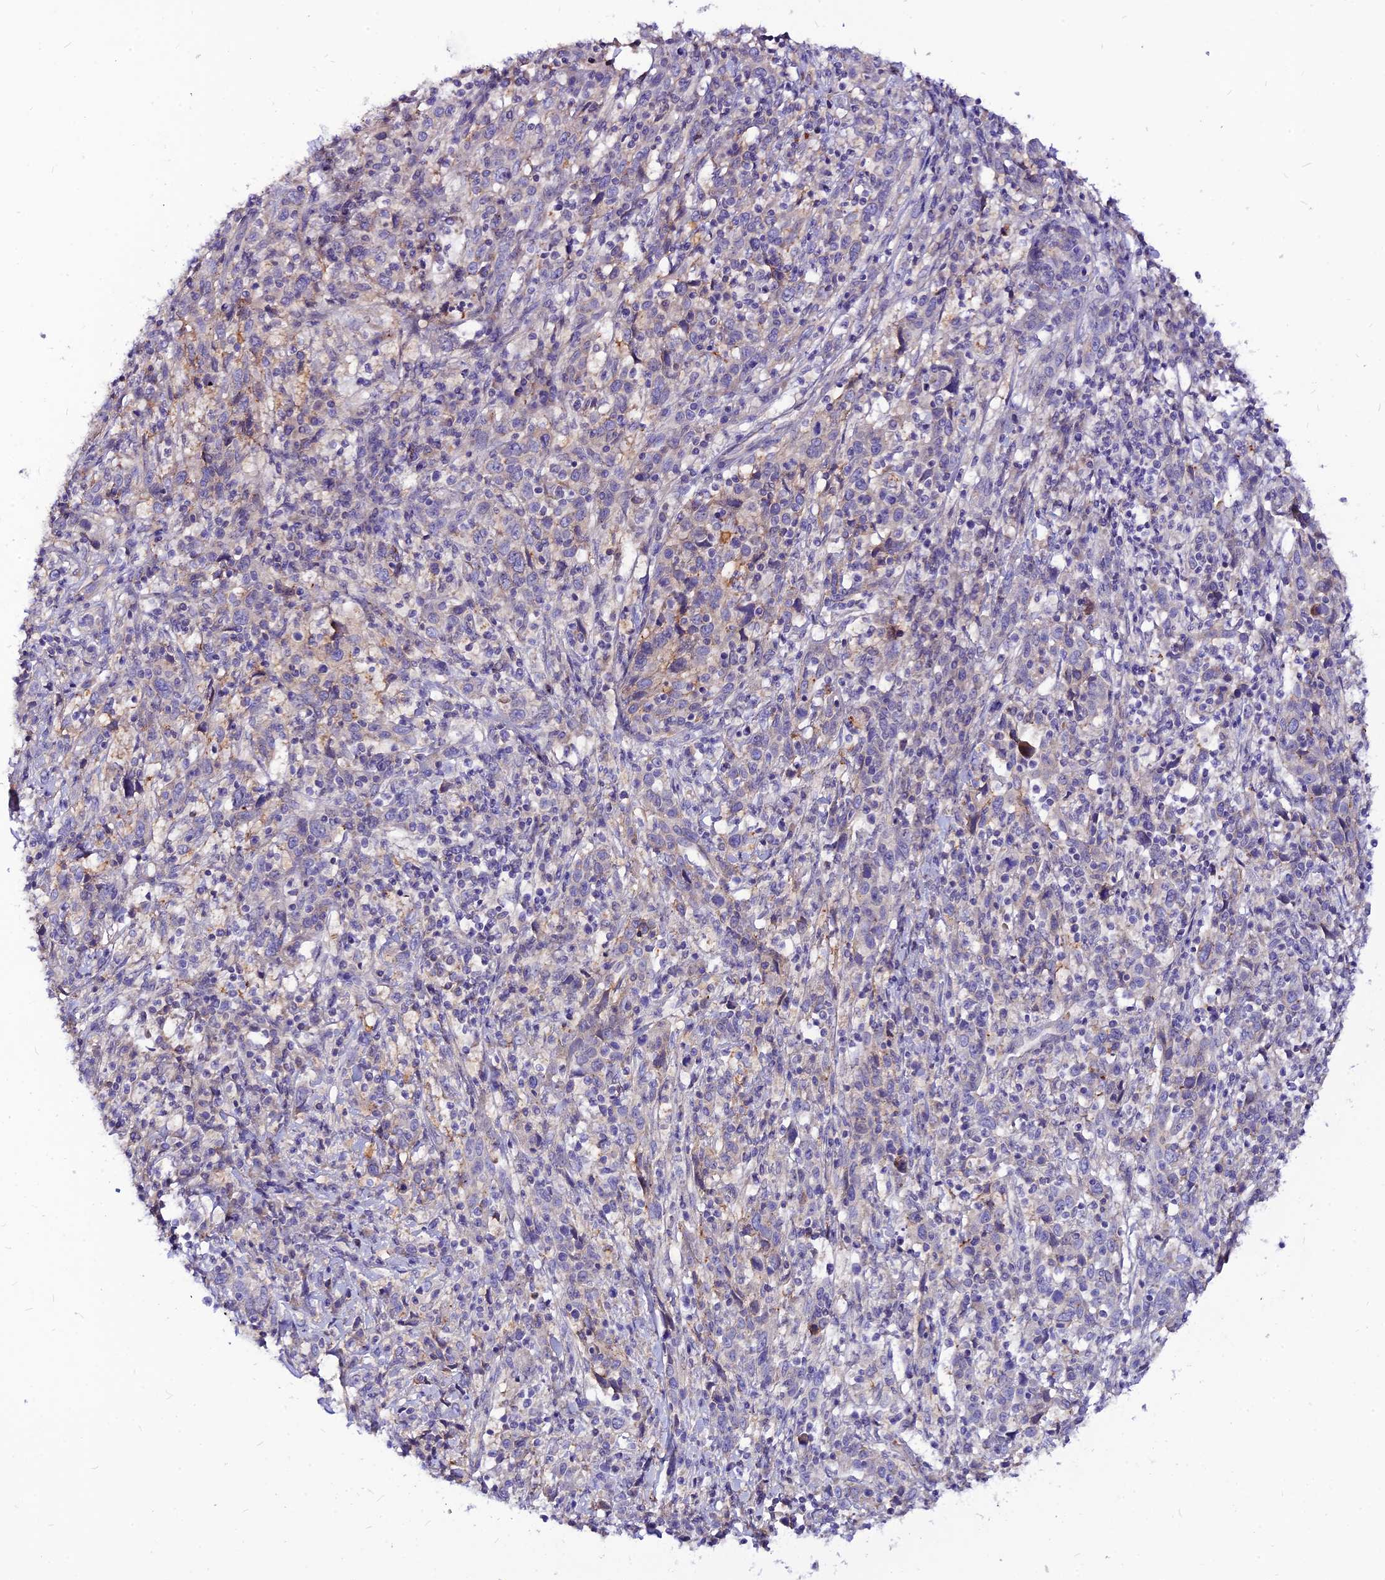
{"staining": {"intensity": "negative", "quantity": "none", "location": "none"}, "tissue": "cervical cancer", "cell_type": "Tumor cells", "image_type": "cancer", "snomed": [{"axis": "morphology", "description": "Squamous cell carcinoma, NOS"}, {"axis": "topography", "description": "Cervix"}], "caption": "Tumor cells show no significant protein expression in cervical cancer (squamous cell carcinoma). Brightfield microscopy of immunohistochemistry (IHC) stained with DAB (3,3'-diaminobenzidine) (brown) and hematoxylin (blue), captured at high magnification.", "gene": "CZIB", "patient": {"sex": "female", "age": 46}}